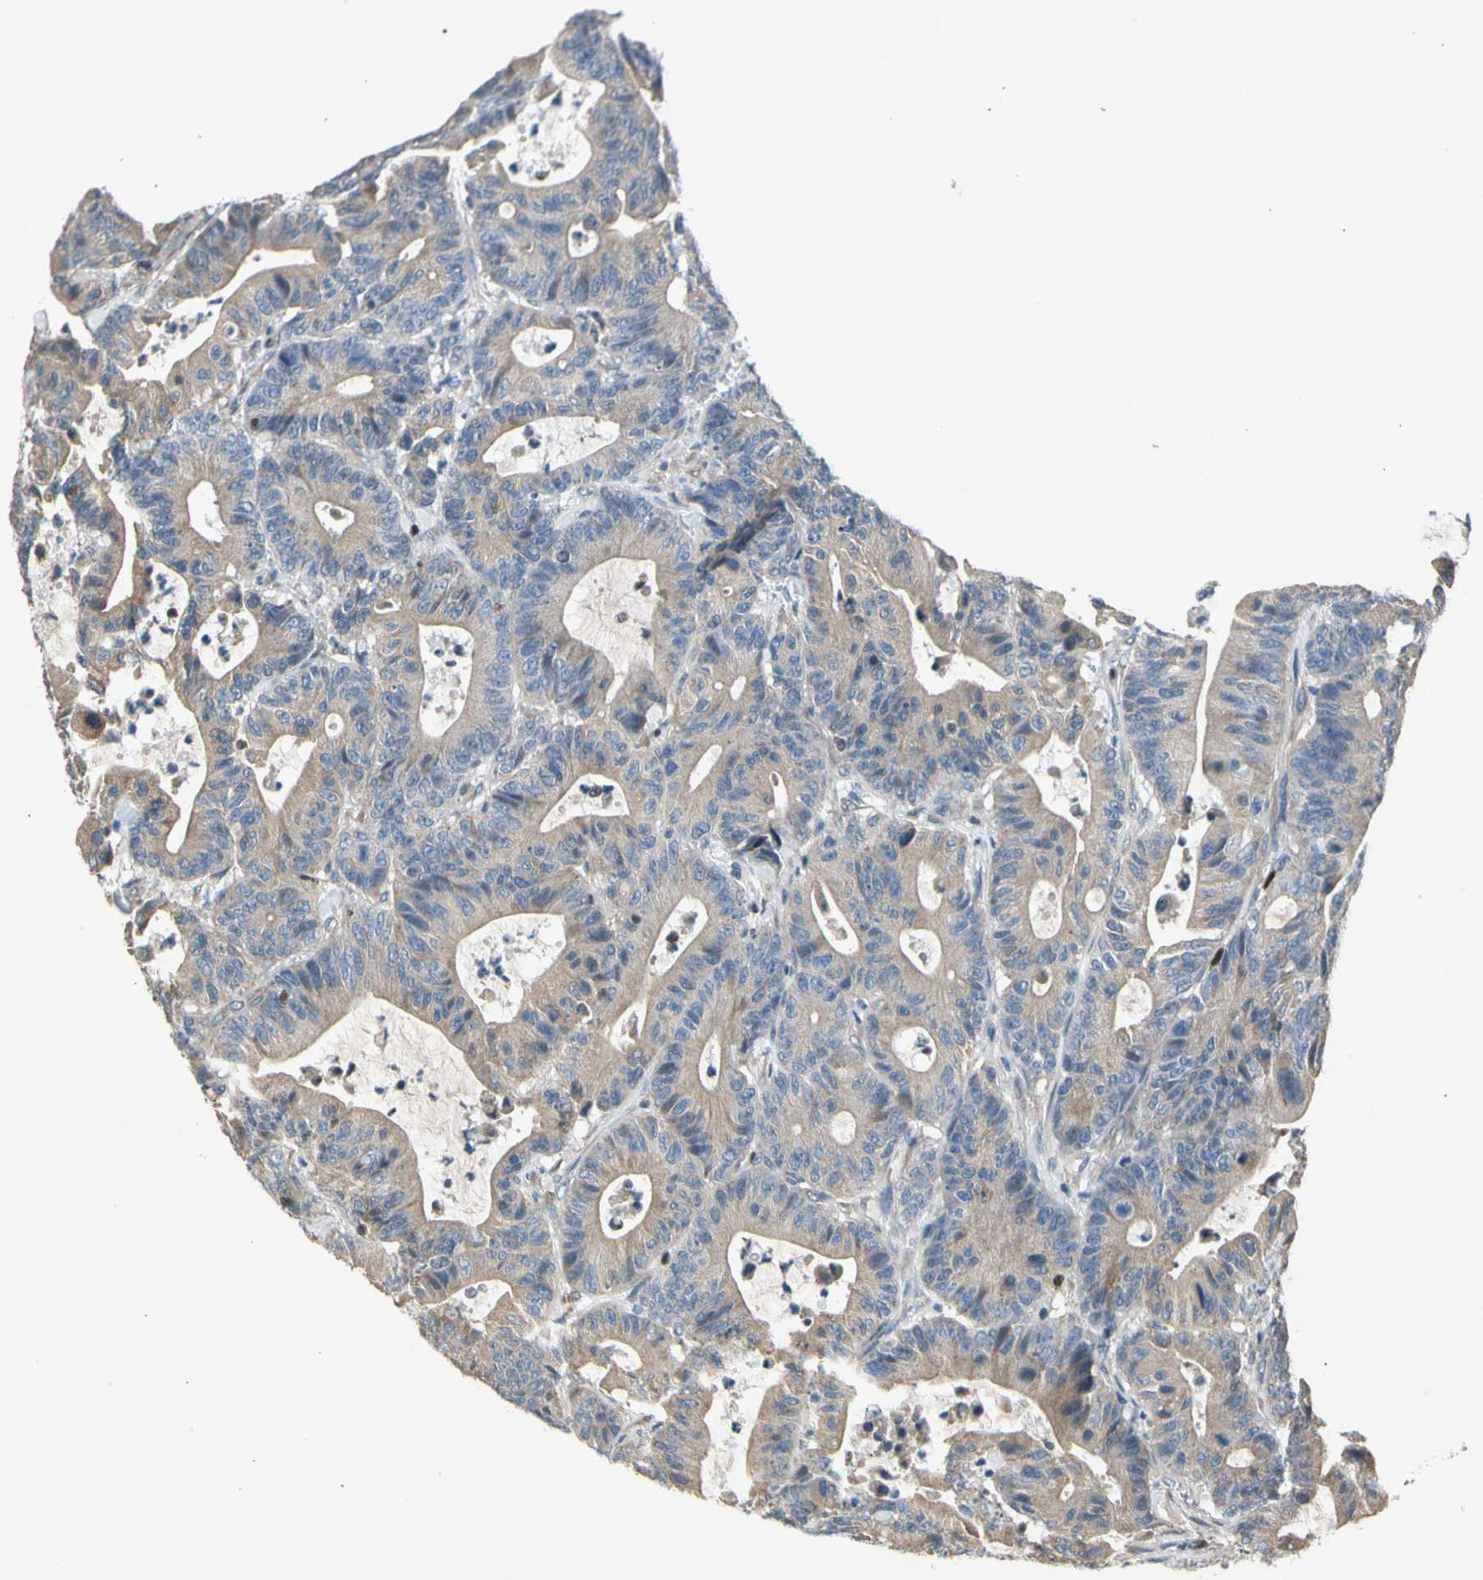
{"staining": {"intensity": "weak", "quantity": ">75%", "location": "cytoplasmic/membranous"}, "tissue": "colorectal cancer", "cell_type": "Tumor cells", "image_type": "cancer", "snomed": [{"axis": "morphology", "description": "Adenocarcinoma, NOS"}, {"axis": "topography", "description": "Colon"}], "caption": "This photomicrograph reveals adenocarcinoma (colorectal) stained with immunohistochemistry (IHC) to label a protein in brown. The cytoplasmic/membranous of tumor cells show weak positivity for the protein. Nuclei are counter-stained blue.", "gene": "TBX21", "patient": {"sex": "female", "age": 84}}